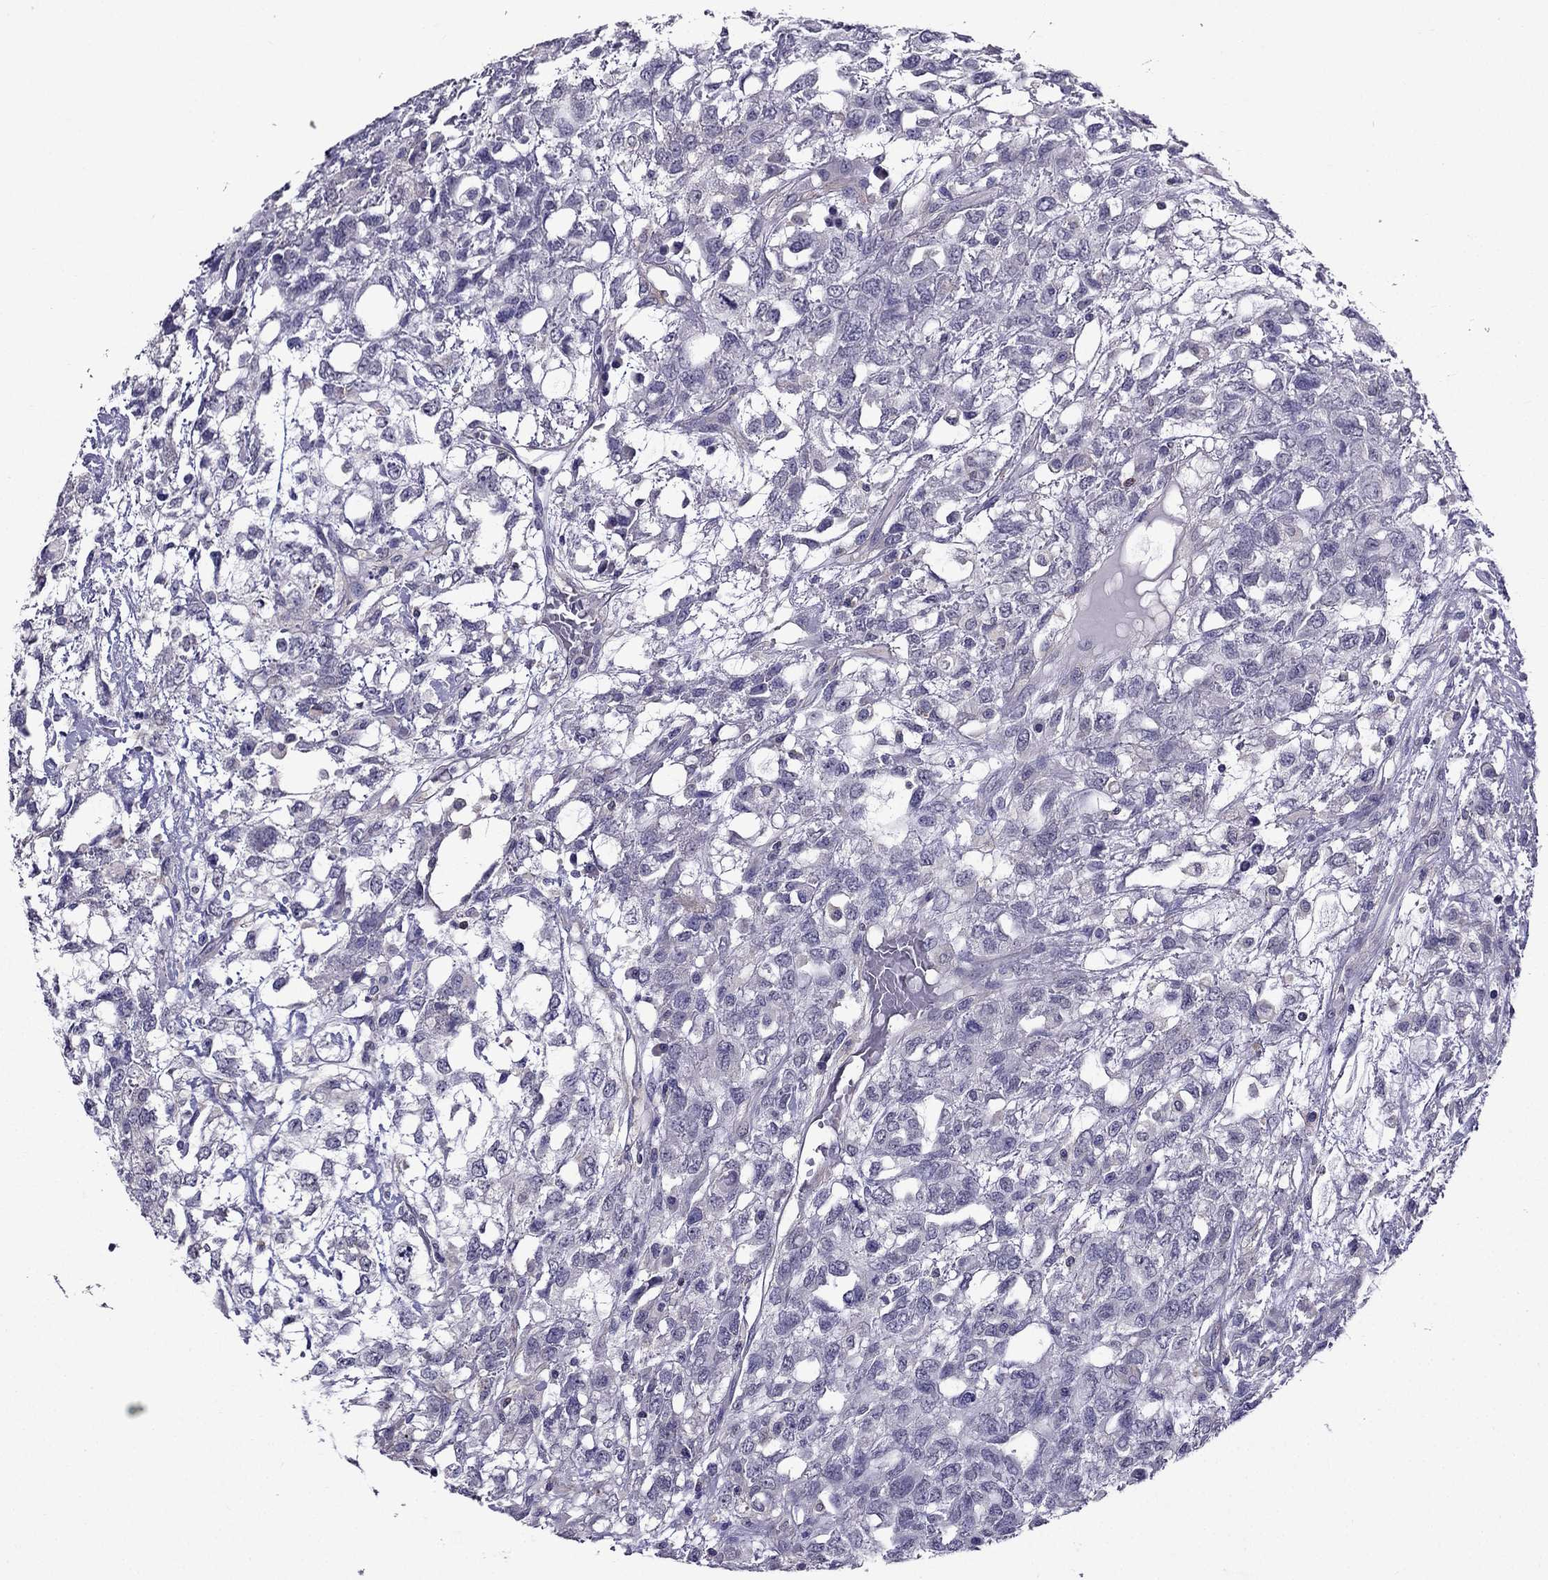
{"staining": {"intensity": "negative", "quantity": "none", "location": "none"}, "tissue": "testis cancer", "cell_type": "Tumor cells", "image_type": "cancer", "snomed": [{"axis": "morphology", "description": "Seminoma, NOS"}, {"axis": "topography", "description": "Testis"}], "caption": "Testis cancer stained for a protein using immunohistochemistry reveals no staining tumor cells.", "gene": "AAK1", "patient": {"sex": "male", "age": 52}}